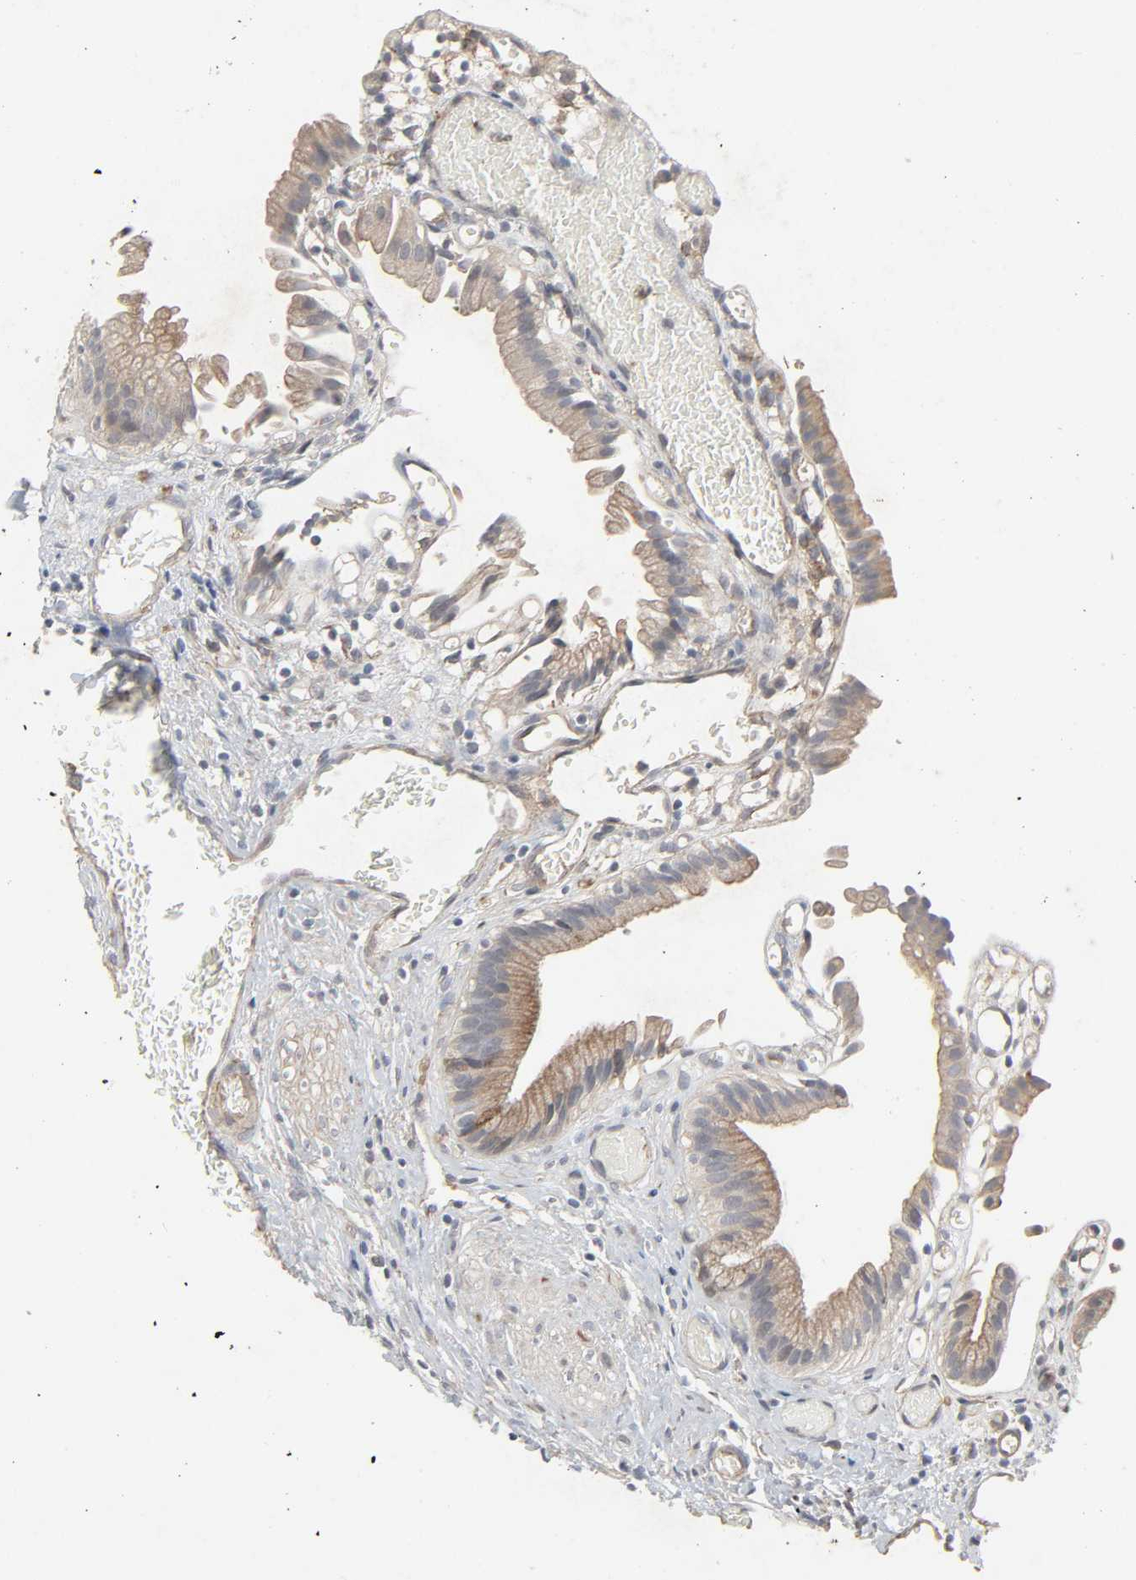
{"staining": {"intensity": "moderate", "quantity": ">75%", "location": "cytoplasmic/membranous"}, "tissue": "gallbladder", "cell_type": "Glandular cells", "image_type": "normal", "snomed": [{"axis": "morphology", "description": "Normal tissue, NOS"}, {"axis": "topography", "description": "Gallbladder"}], "caption": "The immunohistochemical stain labels moderate cytoplasmic/membranous staining in glandular cells of unremarkable gallbladder. (brown staining indicates protein expression, while blue staining denotes nuclei).", "gene": "ADCY4", "patient": {"sex": "male", "age": 65}}